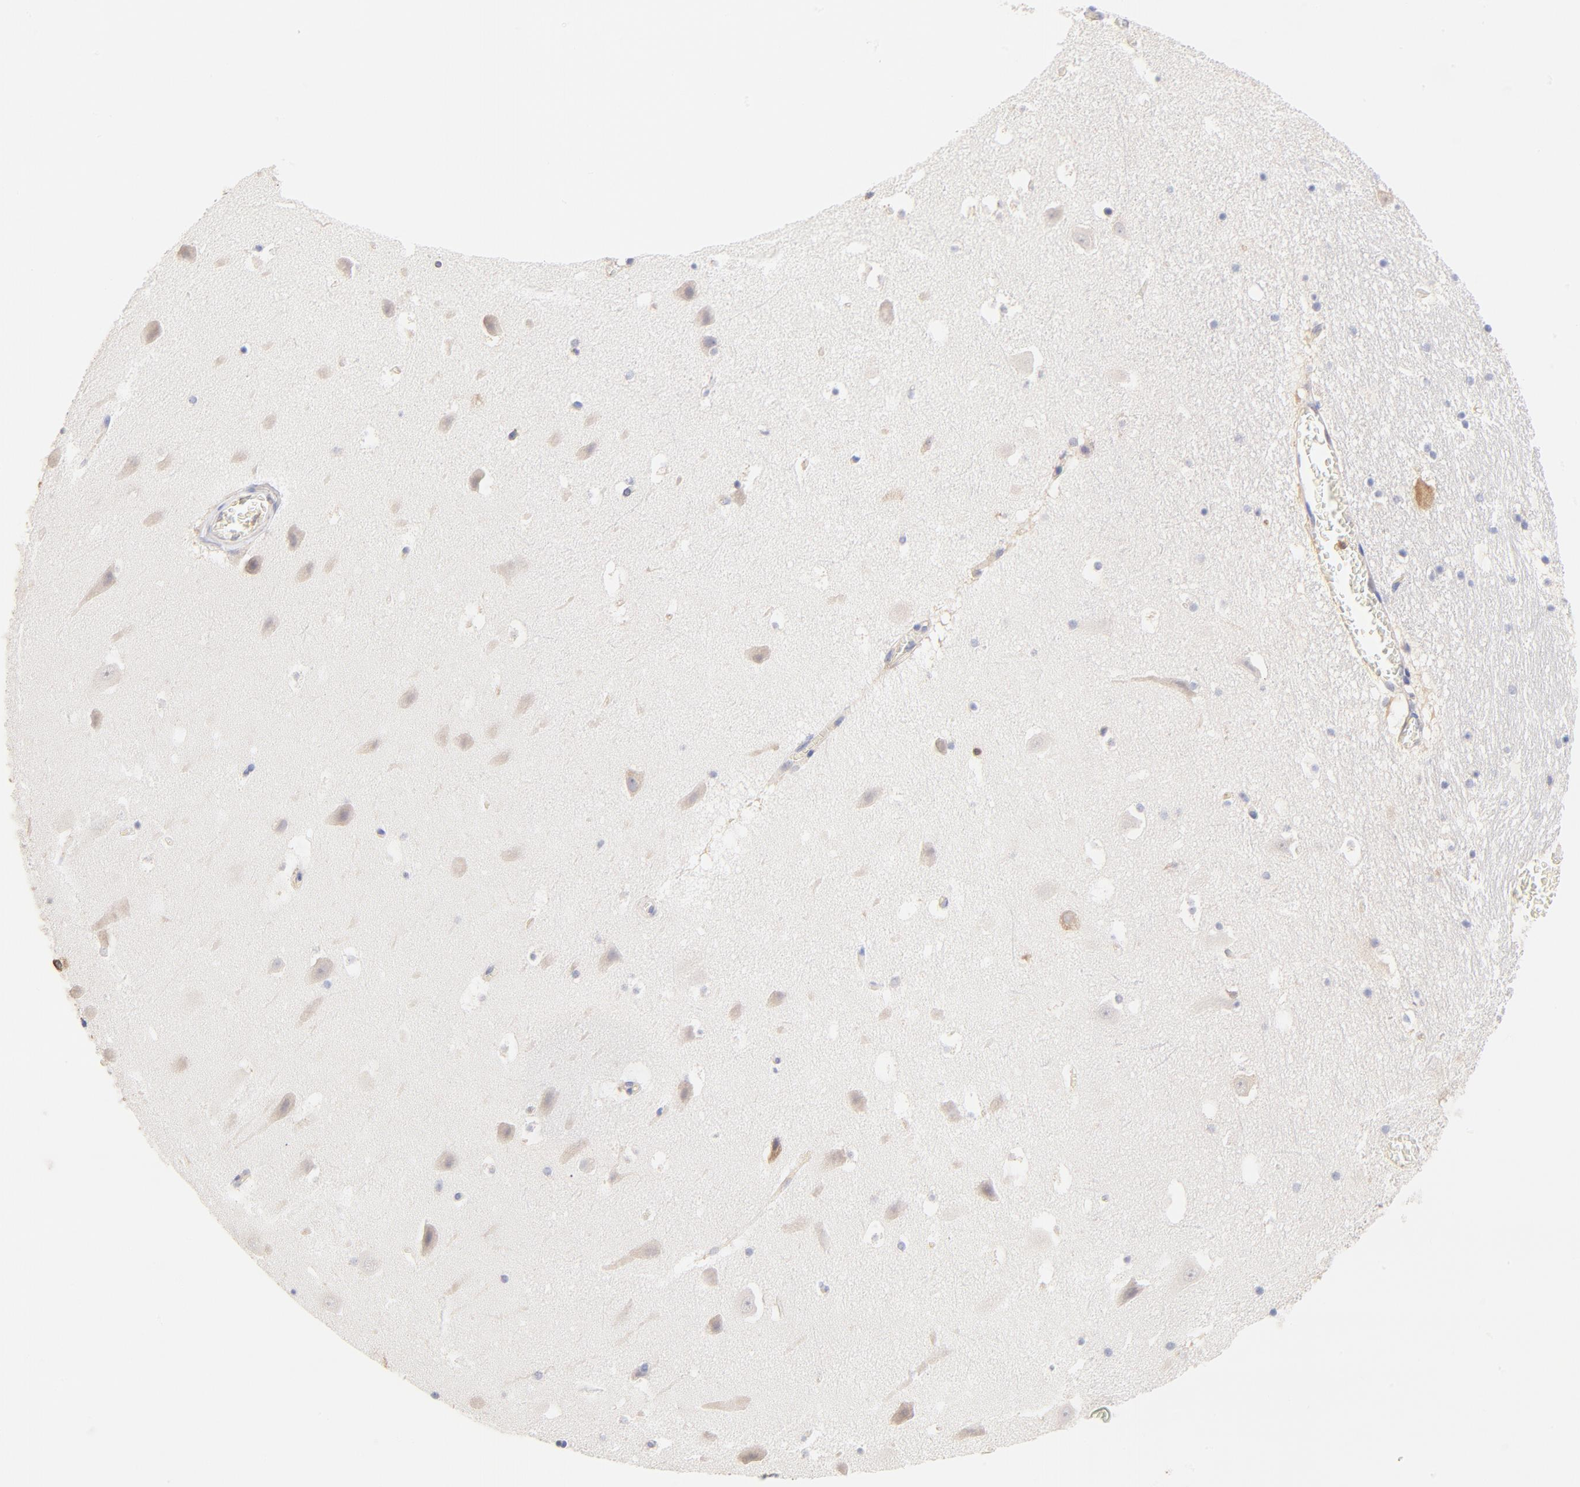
{"staining": {"intensity": "negative", "quantity": "none", "location": "none"}, "tissue": "hippocampus", "cell_type": "Glial cells", "image_type": "normal", "snomed": [{"axis": "morphology", "description": "Normal tissue, NOS"}, {"axis": "topography", "description": "Hippocampus"}], "caption": "A high-resolution micrograph shows IHC staining of unremarkable hippocampus, which displays no significant positivity in glial cells.", "gene": "PTK7", "patient": {"sex": "male", "age": 45}}